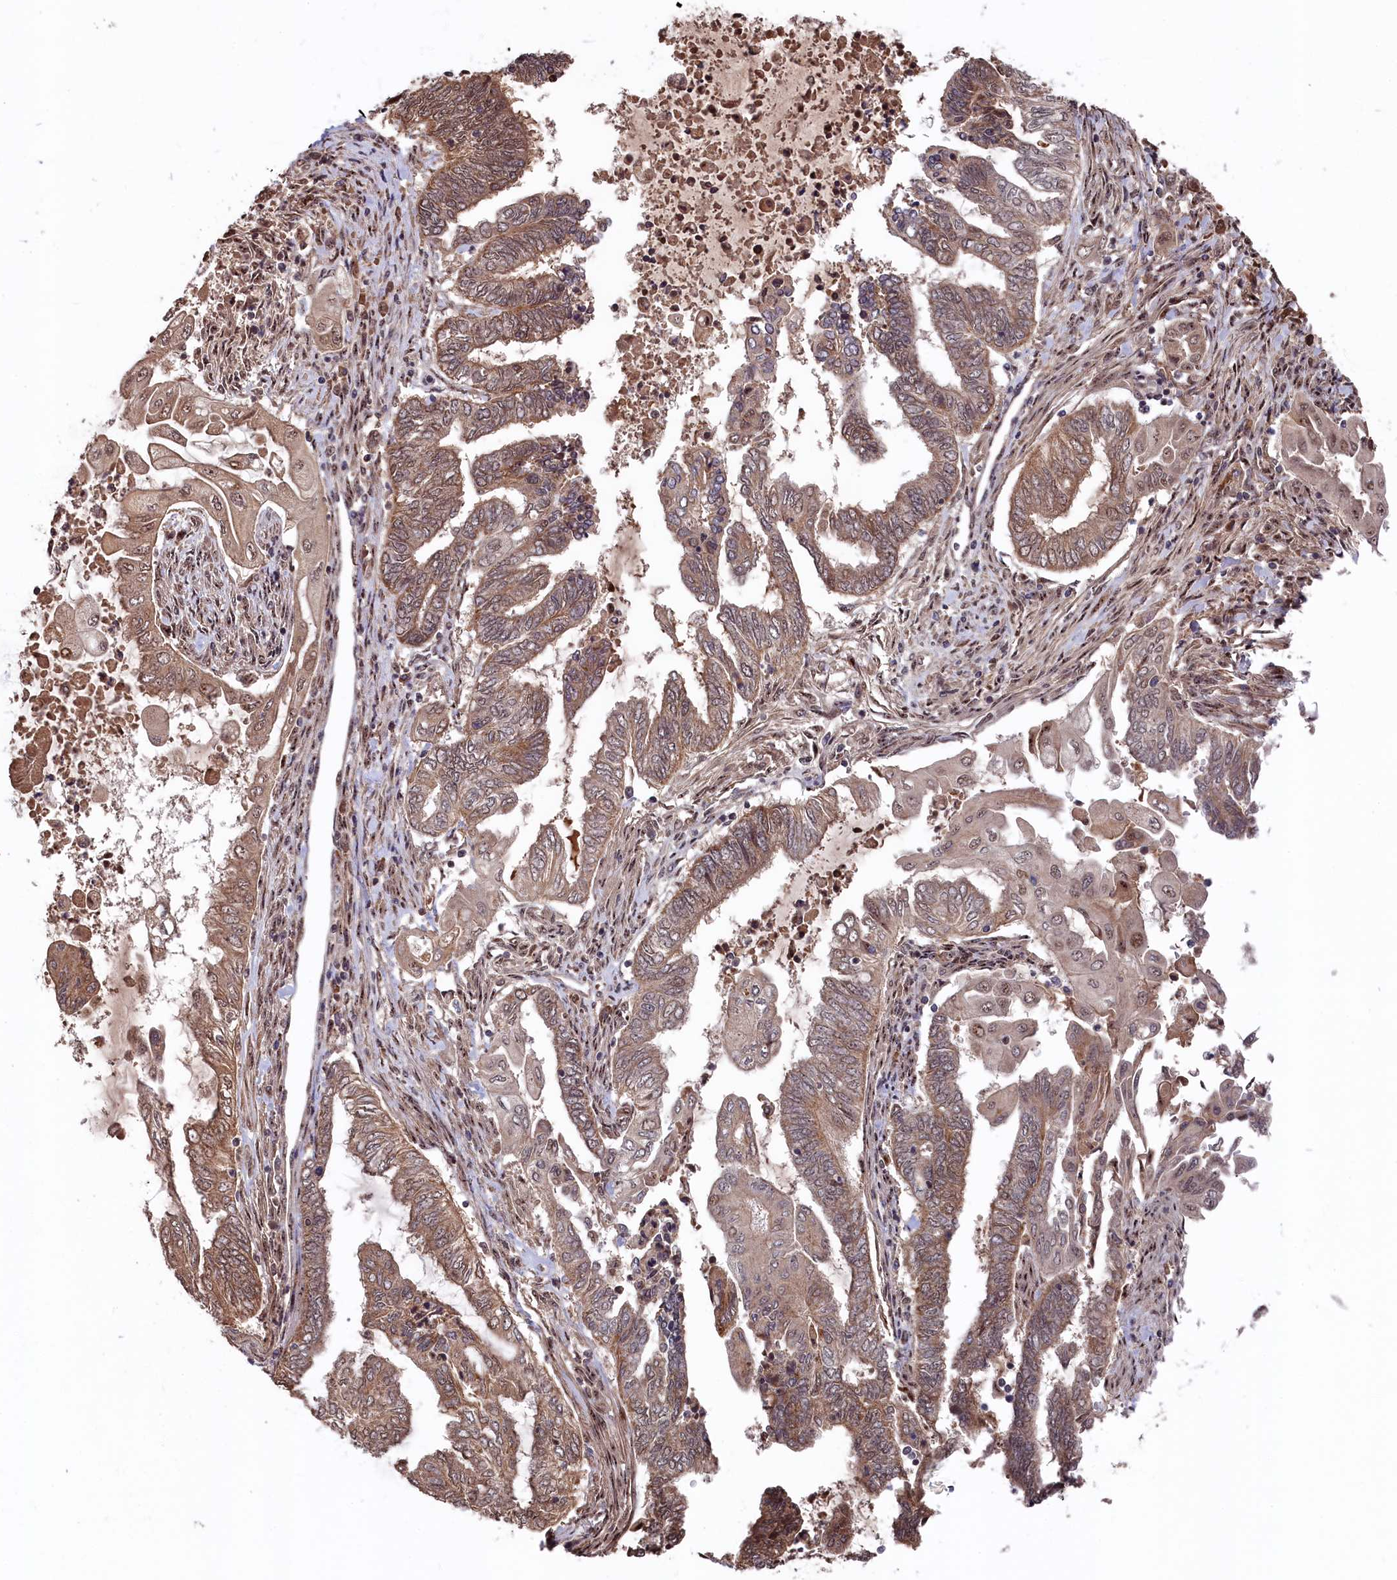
{"staining": {"intensity": "moderate", "quantity": ">75%", "location": "cytoplasmic/membranous,nuclear"}, "tissue": "endometrial cancer", "cell_type": "Tumor cells", "image_type": "cancer", "snomed": [{"axis": "morphology", "description": "Adenocarcinoma, NOS"}, {"axis": "topography", "description": "Uterus"}, {"axis": "topography", "description": "Endometrium"}], "caption": "This photomicrograph shows endometrial cancer stained with IHC to label a protein in brown. The cytoplasmic/membranous and nuclear of tumor cells show moderate positivity for the protein. Nuclei are counter-stained blue.", "gene": "CLPX", "patient": {"sex": "female", "age": 70}}